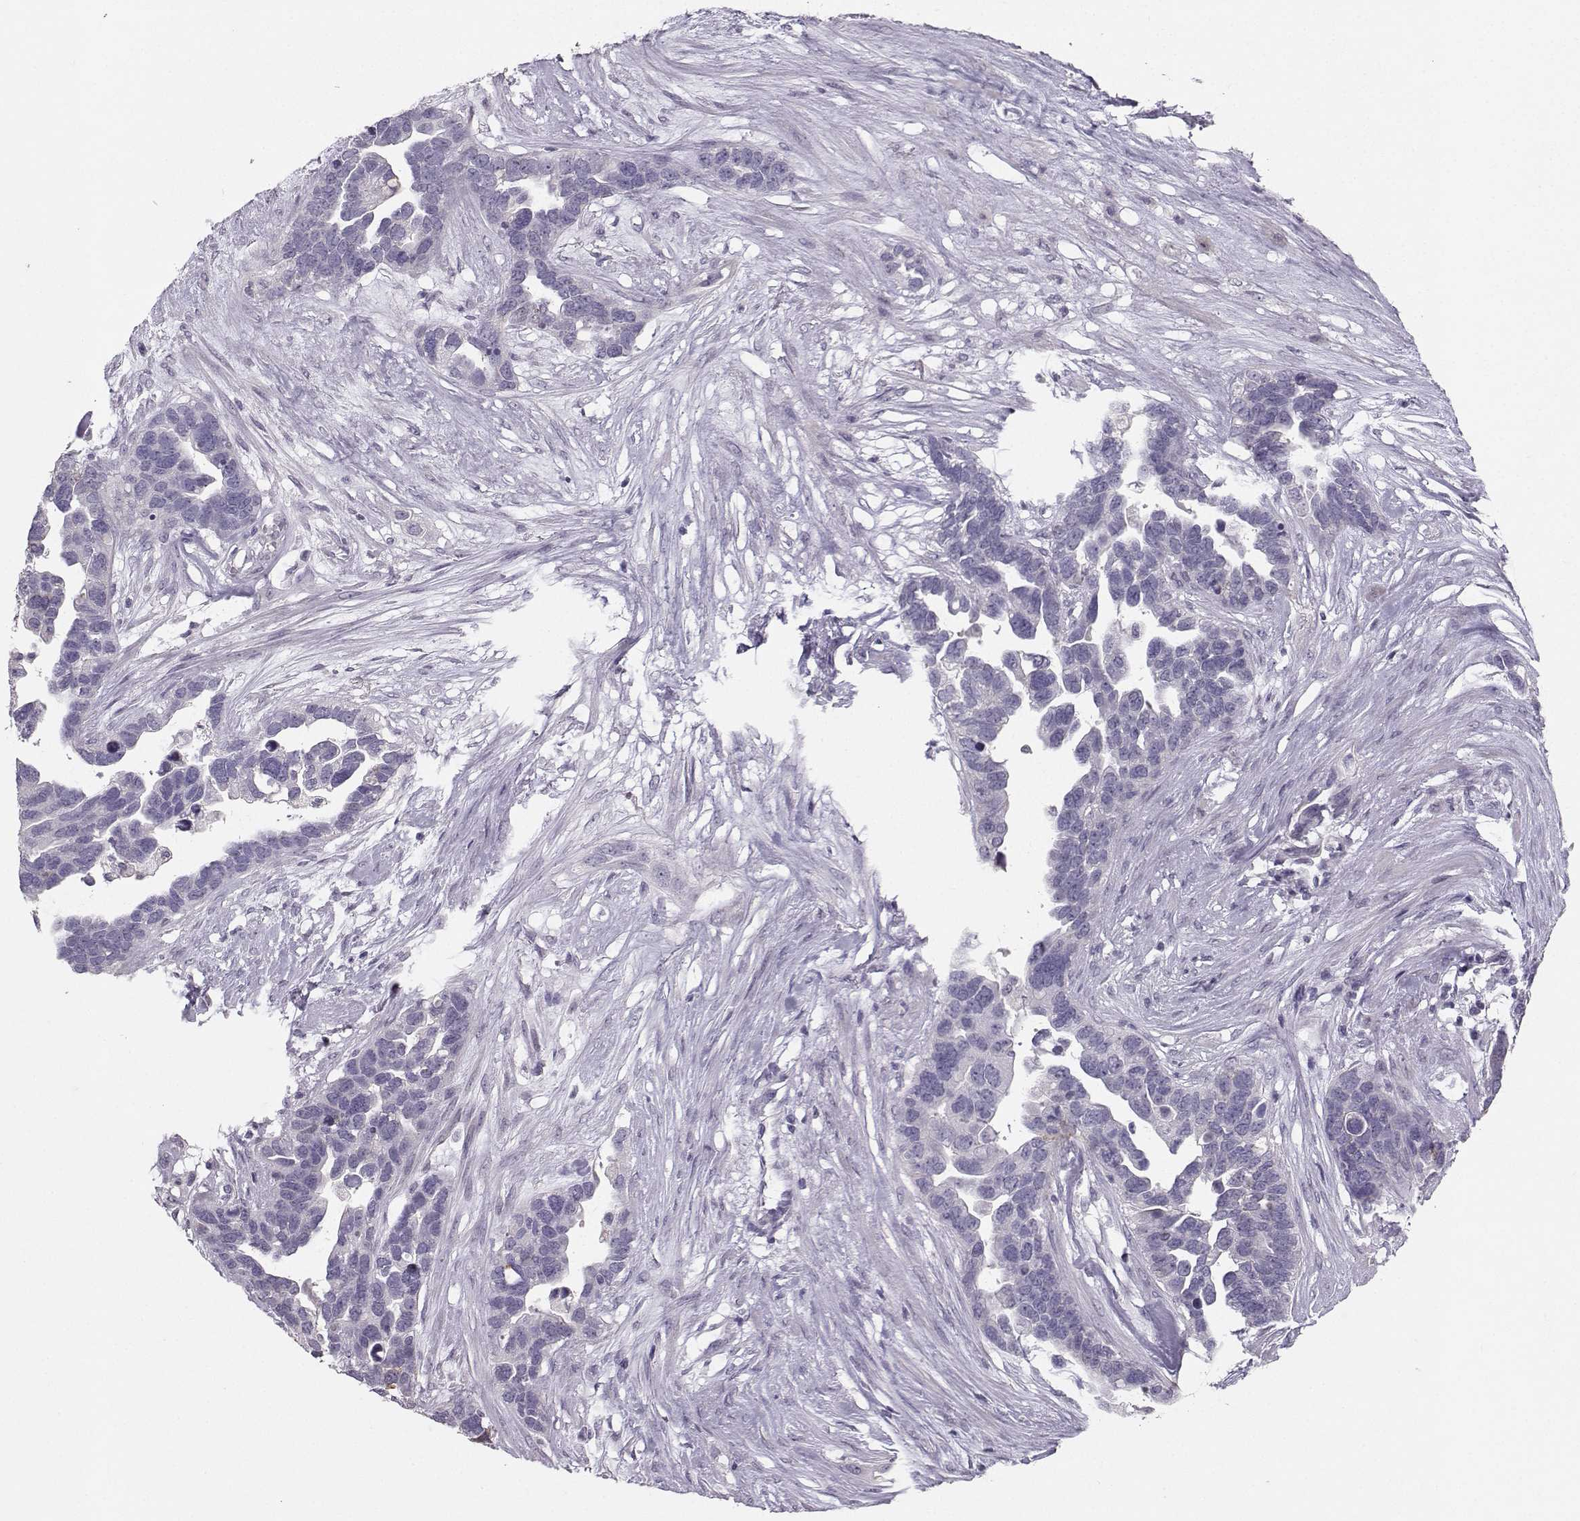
{"staining": {"intensity": "negative", "quantity": "none", "location": "none"}, "tissue": "ovarian cancer", "cell_type": "Tumor cells", "image_type": "cancer", "snomed": [{"axis": "morphology", "description": "Cystadenocarcinoma, serous, NOS"}, {"axis": "topography", "description": "Ovary"}], "caption": "A micrograph of human ovarian cancer (serous cystadenocarcinoma) is negative for staining in tumor cells. The staining was performed using DAB to visualize the protein expression in brown, while the nuclei were stained in blue with hematoxylin (Magnification: 20x).", "gene": "PKP2", "patient": {"sex": "female", "age": 54}}